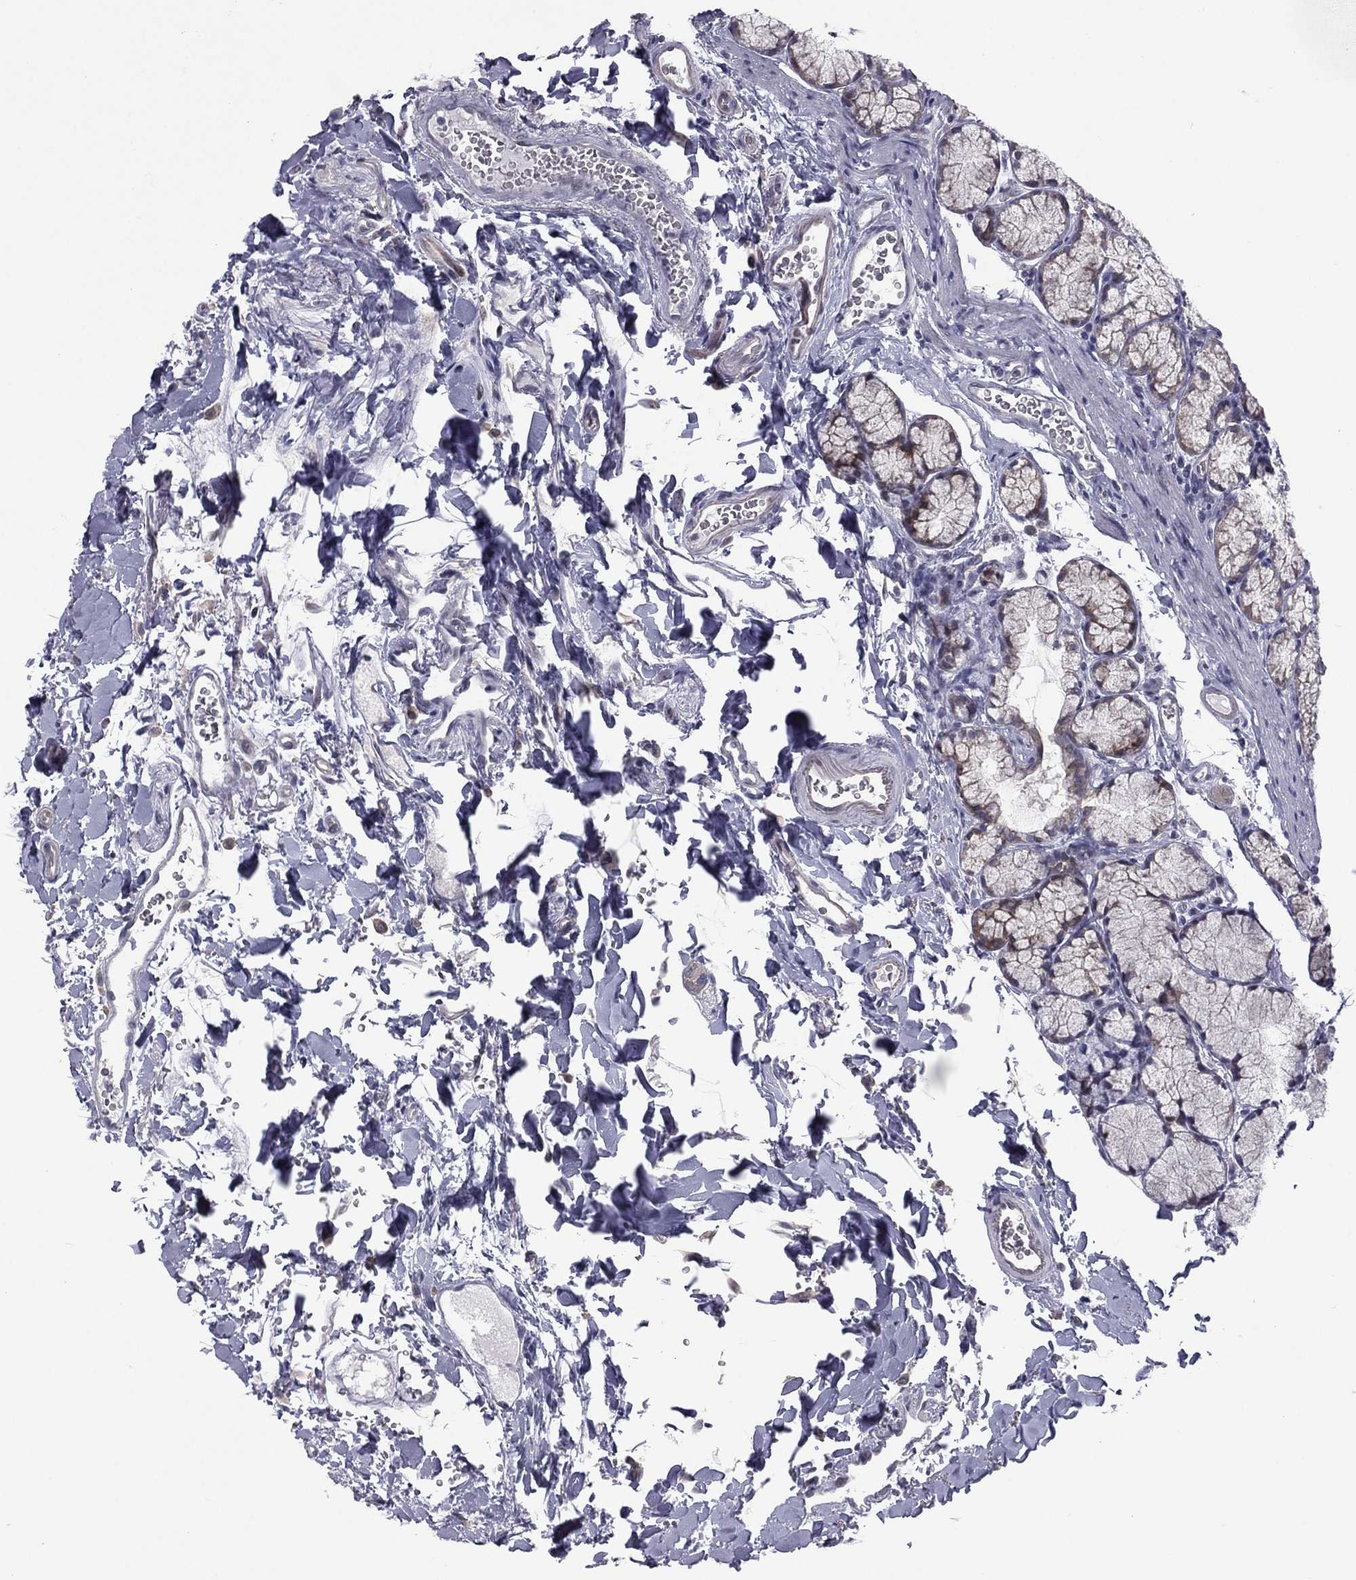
{"staining": {"intensity": "negative", "quantity": "none", "location": "none"}, "tissue": "duodenum", "cell_type": "Glandular cells", "image_type": "normal", "snomed": [{"axis": "morphology", "description": "Normal tissue, NOS"}, {"axis": "topography", "description": "Duodenum"}], "caption": "Glandular cells show no significant expression in unremarkable duodenum. The staining is performed using DAB (3,3'-diaminobenzidine) brown chromogen with nuclei counter-stained in using hematoxylin.", "gene": "ACTRT2", "patient": {"sex": "female", "age": 67}}